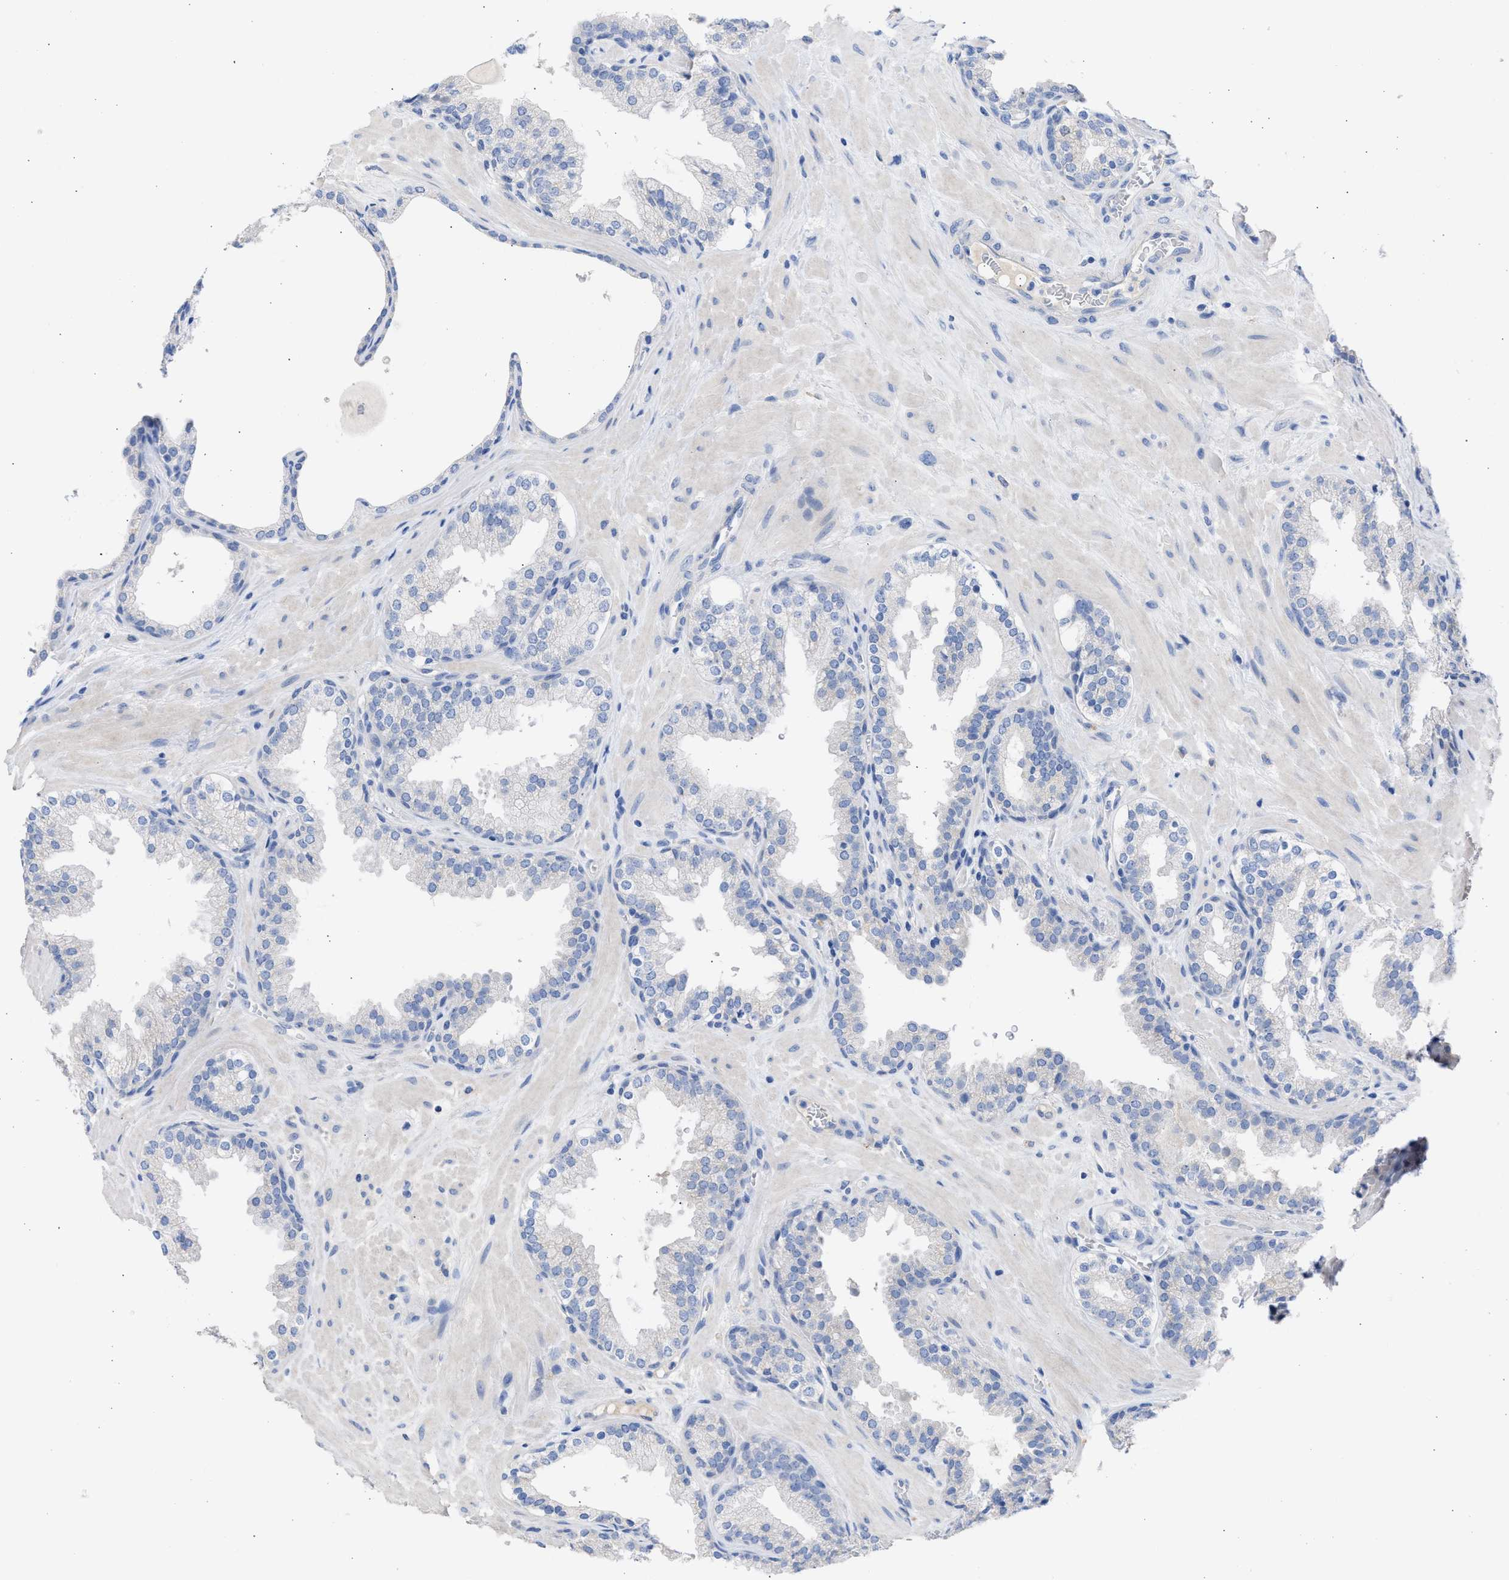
{"staining": {"intensity": "negative", "quantity": "none", "location": "none"}, "tissue": "prostate", "cell_type": "Glandular cells", "image_type": "normal", "snomed": [{"axis": "morphology", "description": "Normal tissue, NOS"}, {"axis": "topography", "description": "Prostate"}], "caption": "IHC image of normal prostate: human prostate stained with DAB (3,3'-diaminobenzidine) reveals no significant protein staining in glandular cells.", "gene": "RSPH1", "patient": {"sex": "male", "age": 51}}